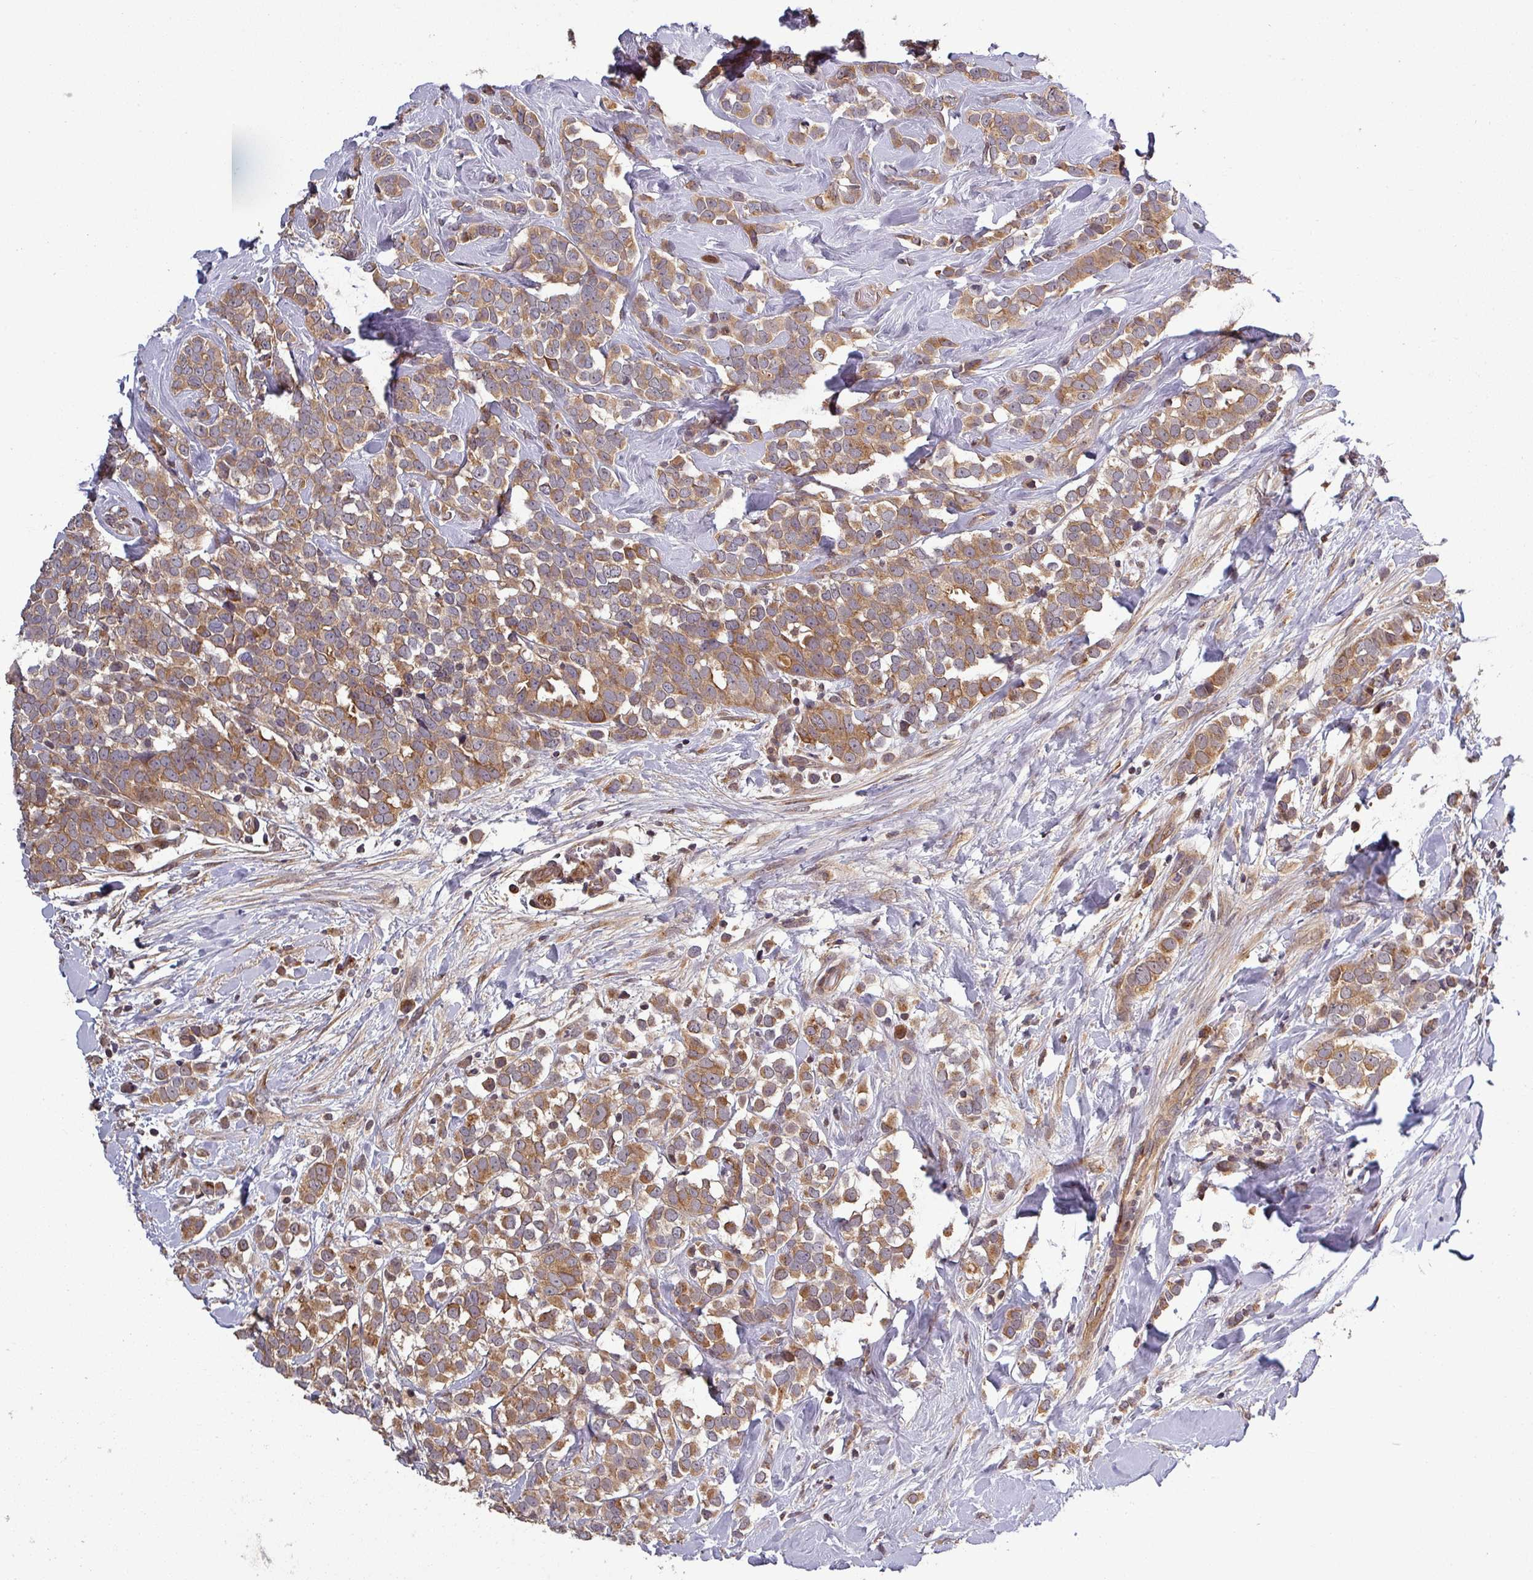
{"staining": {"intensity": "moderate", "quantity": ">75%", "location": "cytoplasmic/membranous"}, "tissue": "breast cancer", "cell_type": "Tumor cells", "image_type": "cancer", "snomed": [{"axis": "morphology", "description": "Duct carcinoma"}, {"axis": "topography", "description": "Breast"}], "caption": "Immunohistochemical staining of breast infiltrating ductal carcinoma reveals medium levels of moderate cytoplasmic/membranous positivity in approximately >75% of tumor cells.", "gene": "PUS1", "patient": {"sex": "female", "age": 80}}